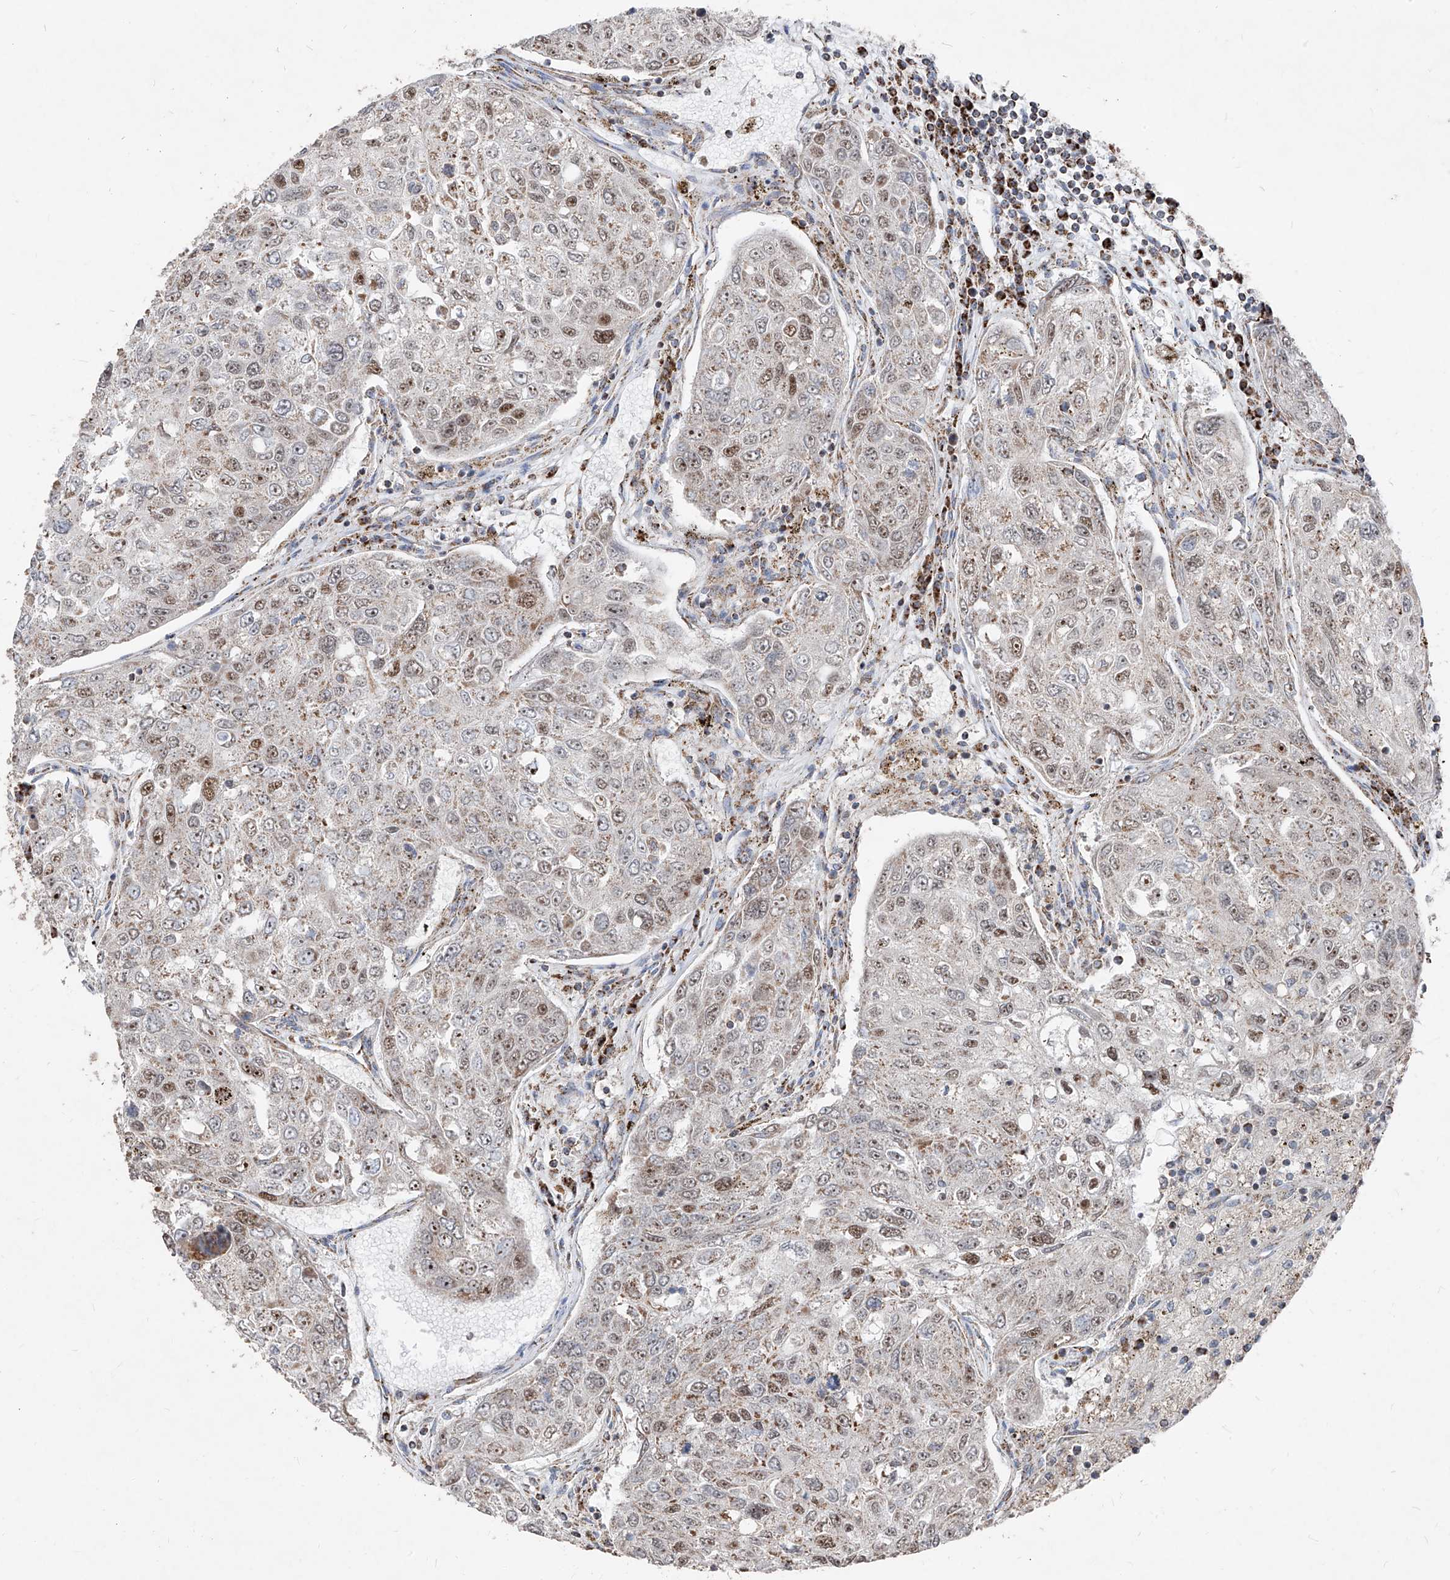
{"staining": {"intensity": "moderate", "quantity": "<25%", "location": "nuclear"}, "tissue": "urothelial cancer", "cell_type": "Tumor cells", "image_type": "cancer", "snomed": [{"axis": "morphology", "description": "Urothelial carcinoma, High grade"}, {"axis": "topography", "description": "Lymph node"}, {"axis": "topography", "description": "Urinary bladder"}], "caption": "The micrograph shows a brown stain indicating the presence of a protein in the nuclear of tumor cells in urothelial carcinoma (high-grade).", "gene": "NDUFB3", "patient": {"sex": "male", "age": 51}}